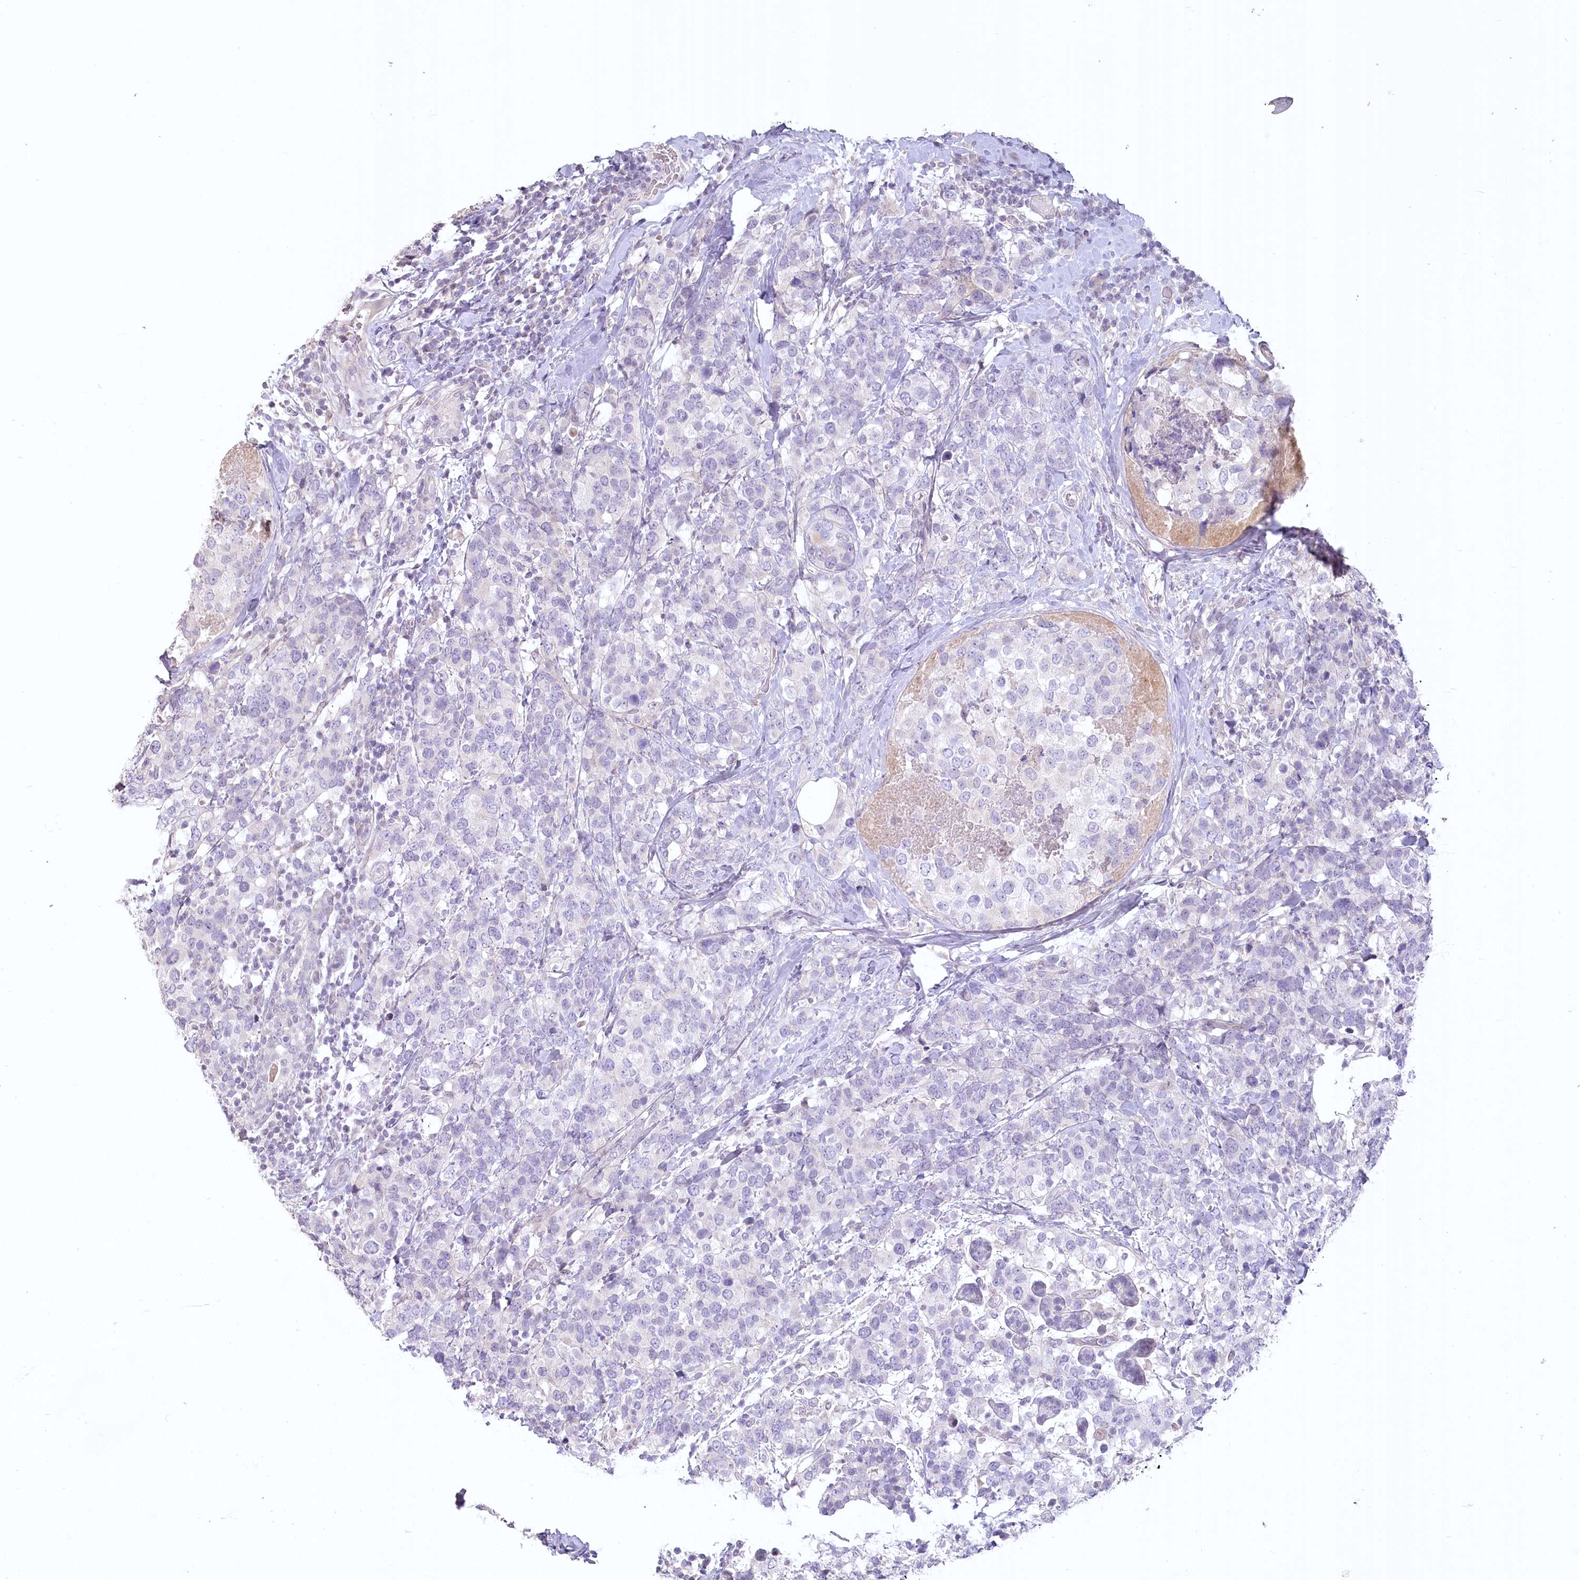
{"staining": {"intensity": "negative", "quantity": "none", "location": "none"}, "tissue": "breast cancer", "cell_type": "Tumor cells", "image_type": "cancer", "snomed": [{"axis": "morphology", "description": "Lobular carcinoma"}, {"axis": "topography", "description": "Breast"}], "caption": "This photomicrograph is of breast lobular carcinoma stained with immunohistochemistry to label a protein in brown with the nuclei are counter-stained blue. There is no staining in tumor cells.", "gene": "USP11", "patient": {"sex": "female", "age": 59}}